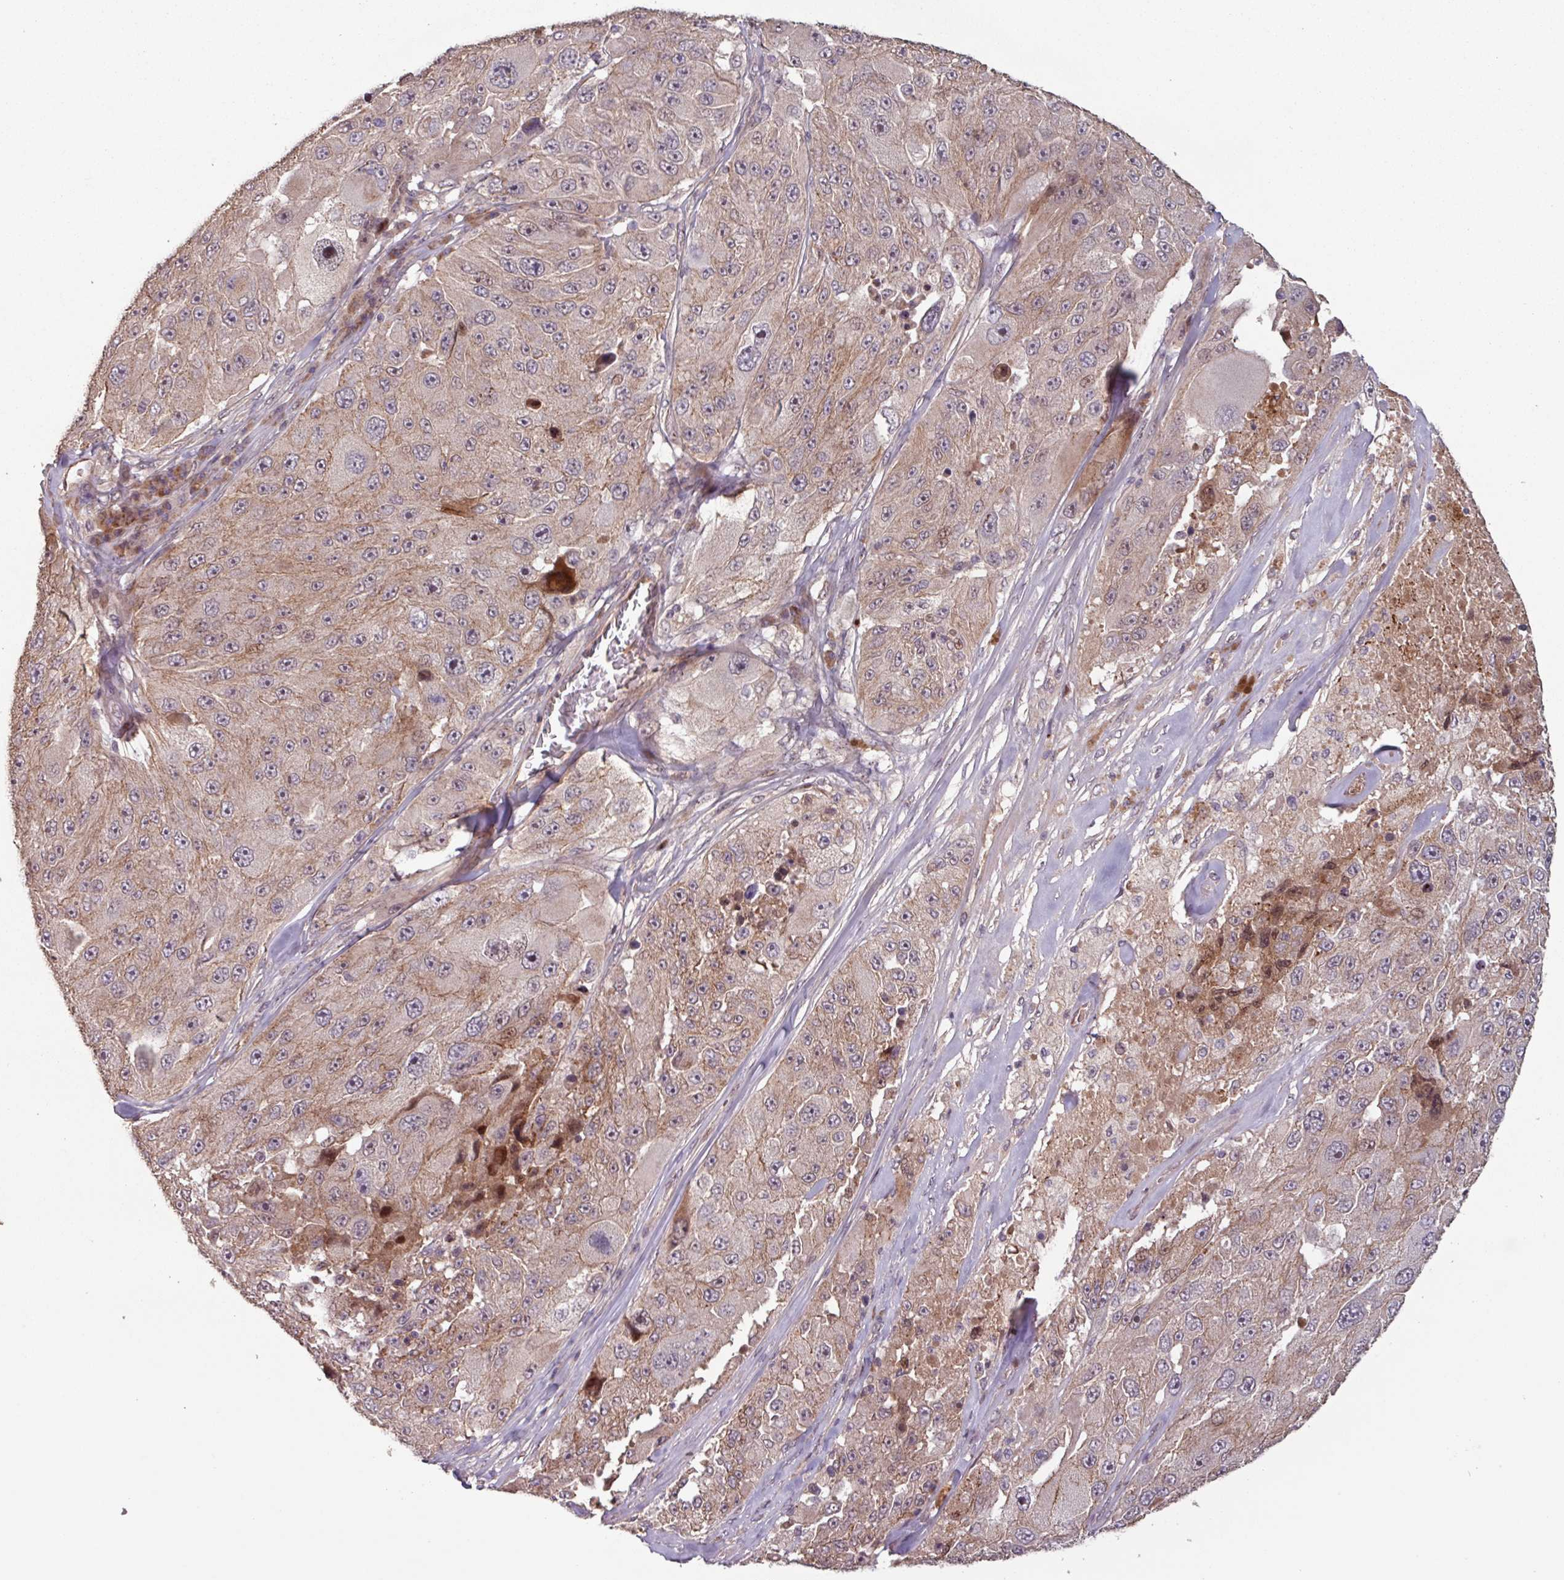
{"staining": {"intensity": "strong", "quantity": "<25%", "location": "cytoplasmic/membranous,nuclear"}, "tissue": "melanoma", "cell_type": "Tumor cells", "image_type": "cancer", "snomed": [{"axis": "morphology", "description": "Malignant melanoma, Metastatic site"}, {"axis": "topography", "description": "Lymph node"}], "caption": "A medium amount of strong cytoplasmic/membranous and nuclear staining is present in approximately <25% of tumor cells in malignant melanoma (metastatic site) tissue. (DAB IHC, brown staining for protein, blue staining for nuclei).", "gene": "TMEM88", "patient": {"sex": "male", "age": 62}}